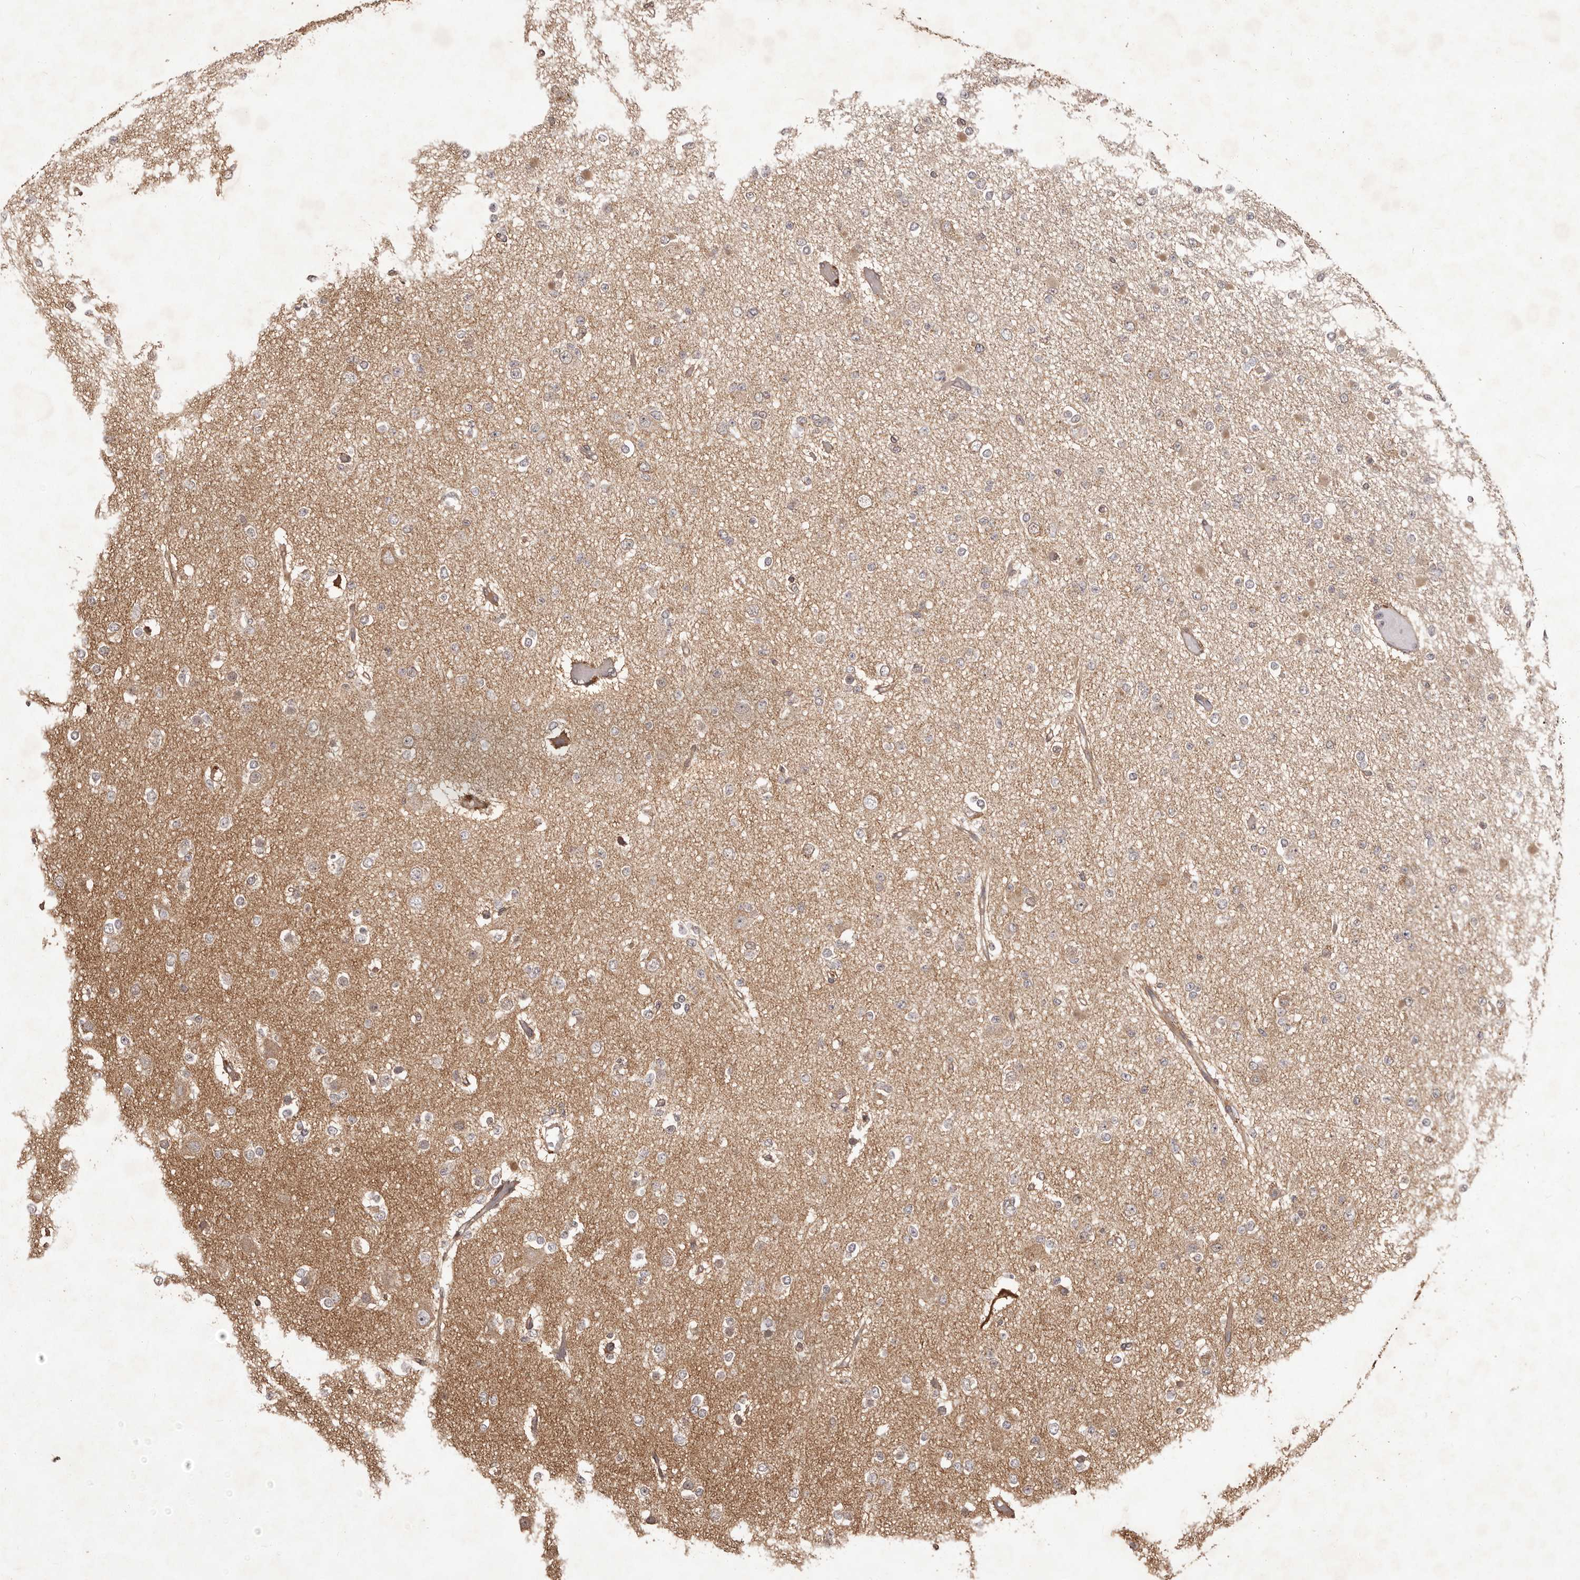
{"staining": {"intensity": "negative", "quantity": "none", "location": "none"}, "tissue": "glioma", "cell_type": "Tumor cells", "image_type": "cancer", "snomed": [{"axis": "morphology", "description": "Glioma, malignant, Low grade"}, {"axis": "topography", "description": "Brain"}], "caption": "Immunohistochemical staining of glioma reveals no significant staining in tumor cells.", "gene": "MTO1", "patient": {"sex": "female", "age": 22}}